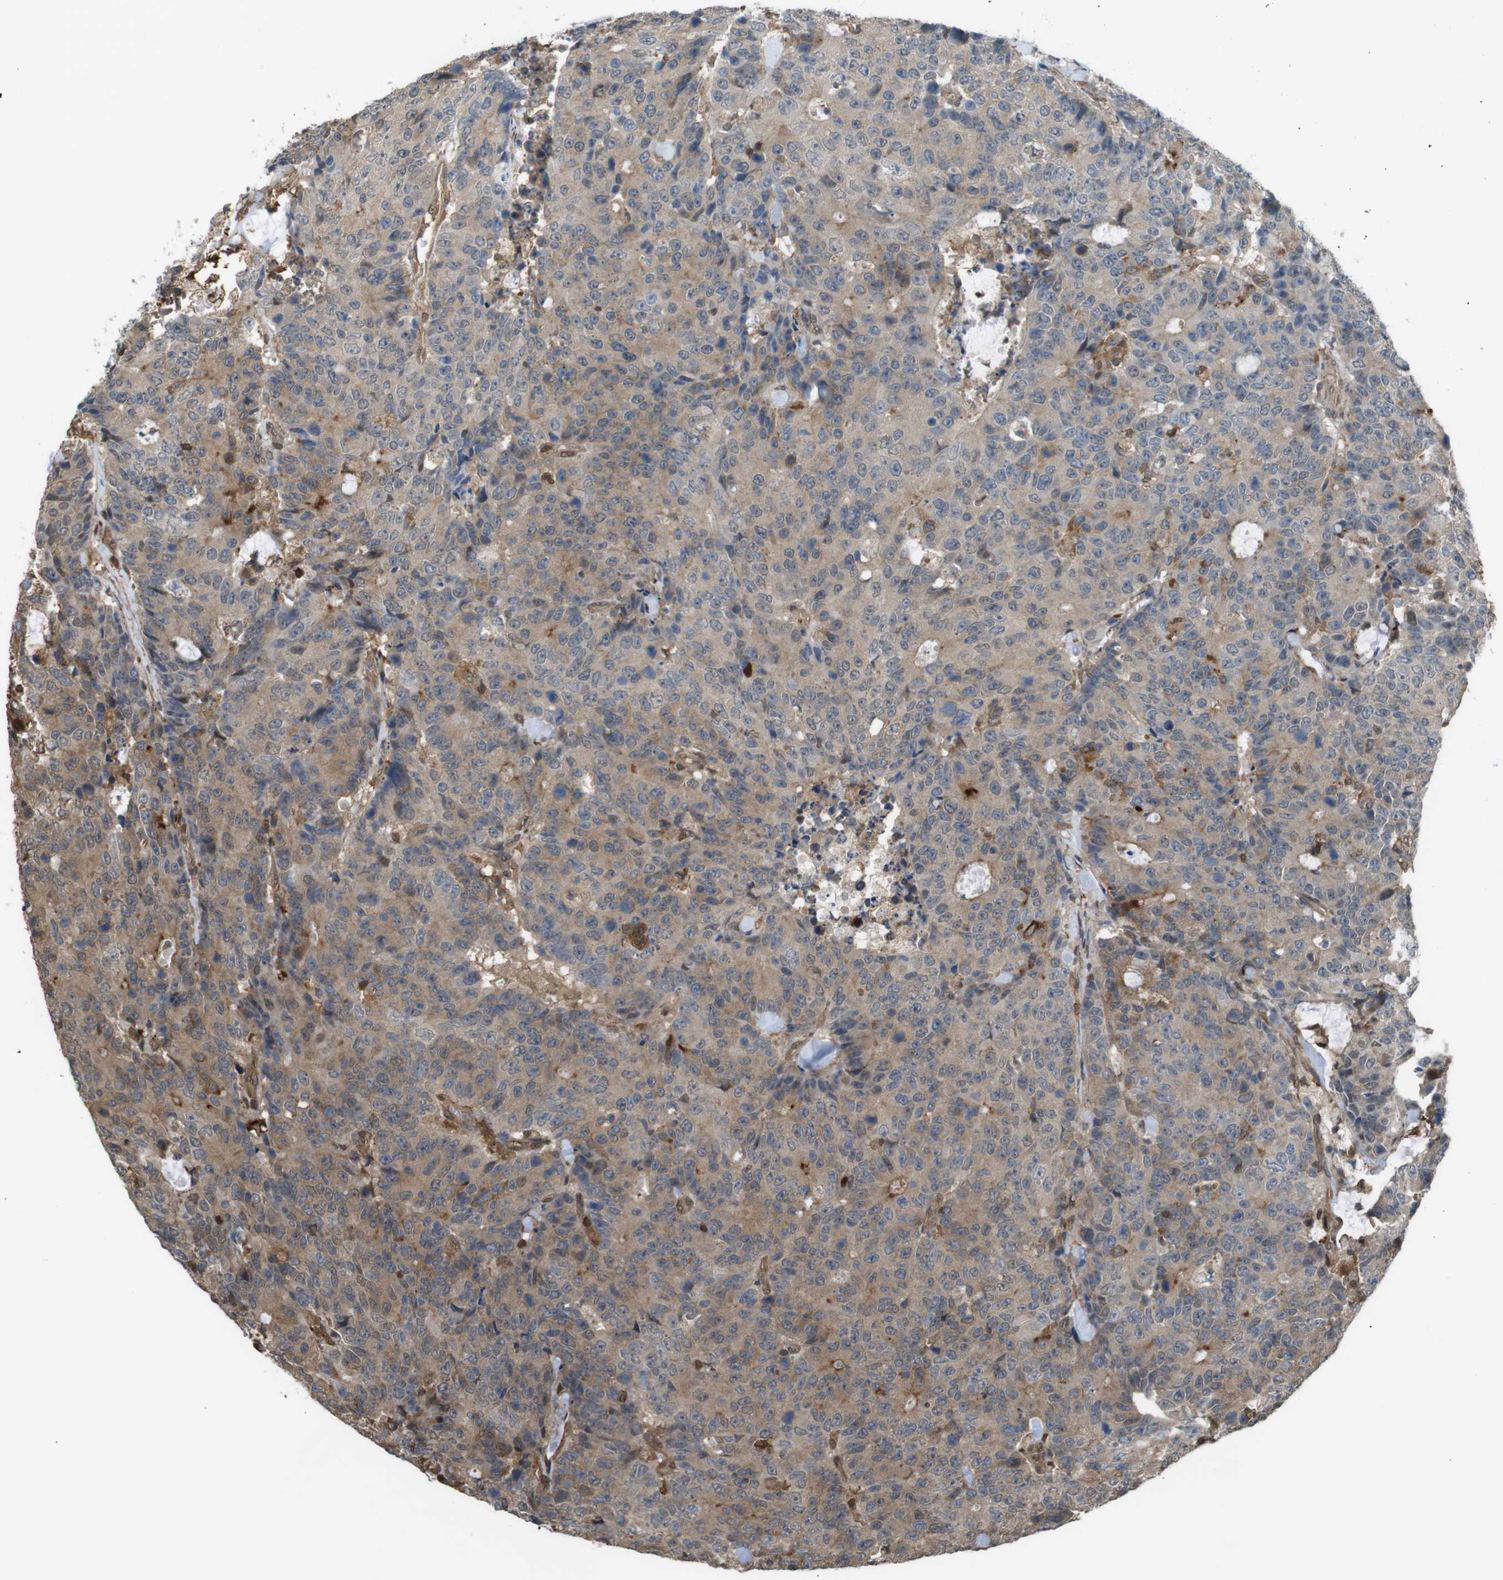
{"staining": {"intensity": "moderate", "quantity": ">75%", "location": "cytoplasmic/membranous"}, "tissue": "colorectal cancer", "cell_type": "Tumor cells", "image_type": "cancer", "snomed": [{"axis": "morphology", "description": "Adenocarcinoma, NOS"}, {"axis": "topography", "description": "Colon"}], "caption": "DAB (3,3'-diaminobenzidine) immunohistochemical staining of human adenocarcinoma (colorectal) exhibits moderate cytoplasmic/membranous protein expression in about >75% of tumor cells. (Brightfield microscopy of DAB IHC at high magnification).", "gene": "ARHGDIA", "patient": {"sex": "female", "age": 86}}